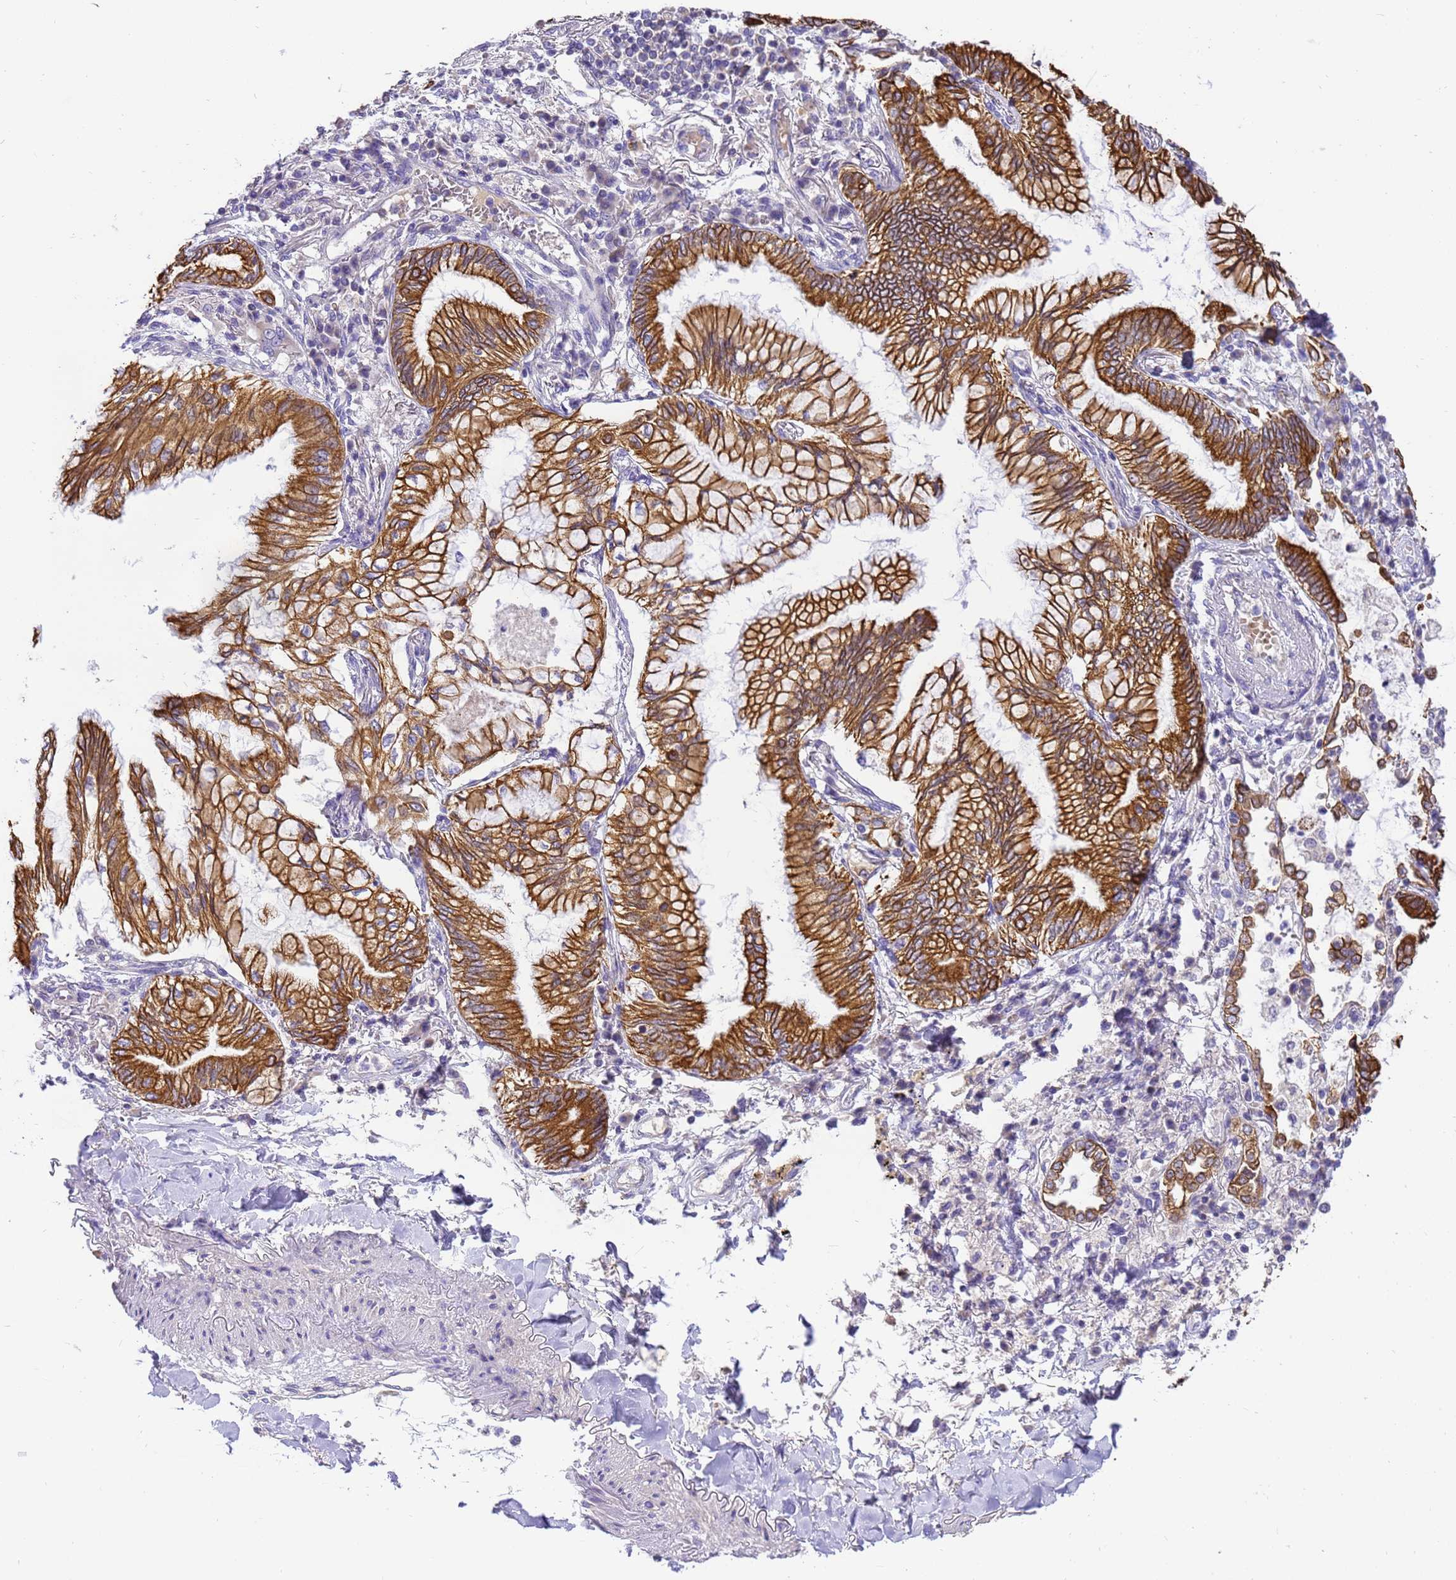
{"staining": {"intensity": "strong", "quantity": ">75%", "location": "cytoplasmic/membranous"}, "tissue": "lung cancer", "cell_type": "Tumor cells", "image_type": "cancer", "snomed": [{"axis": "morphology", "description": "Adenocarcinoma, NOS"}, {"axis": "topography", "description": "Lung"}], "caption": "High-power microscopy captured an immunohistochemistry micrograph of adenocarcinoma (lung), revealing strong cytoplasmic/membranous positivity in approximately >75% of tumor cells.", "gene": "PIEZO2", "patient": {"sex": "female", "age": 70}}